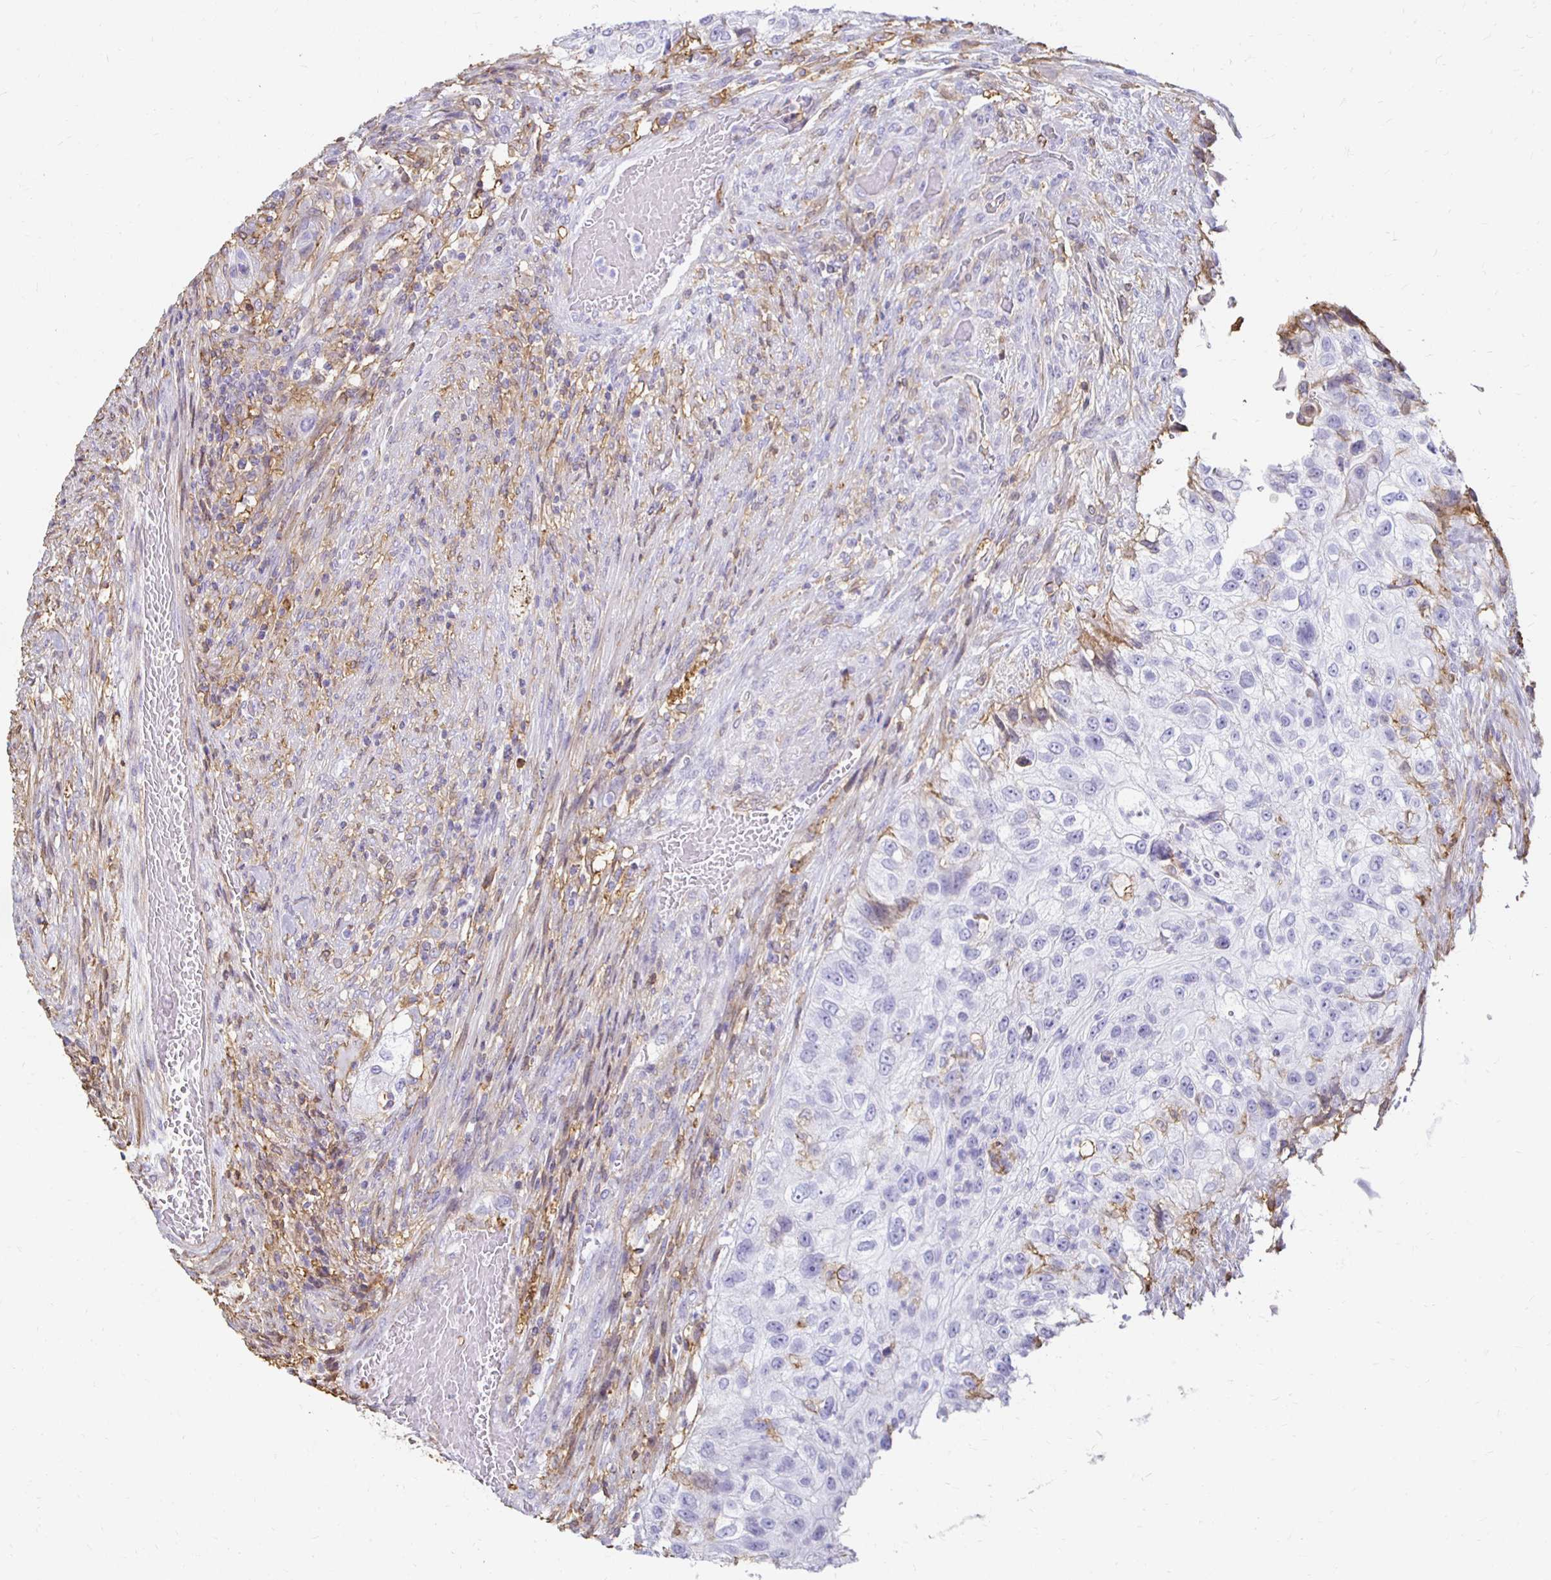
{"staining": {"intensity": "negative", "quantity": "none", "location": "none"}, "tissue": "urothelial cancer", "cell_type": "Tumor cells", "image_type": "cancer", "snomed": [{"axis": "morphology", "description": "Urothelial carcinoma, High grade"}, {"axis": "topography", "description": "Urinary bladder"}], "caption": "An immunohistochemistry (IHC) image of urothelial carcinoma (high-grade) is shown. There is no staining in tumor cells of urothelial carcinoma (high-grade).", "gene": "TAS1R3", "patient": {"sex": "female", "age": 60}}